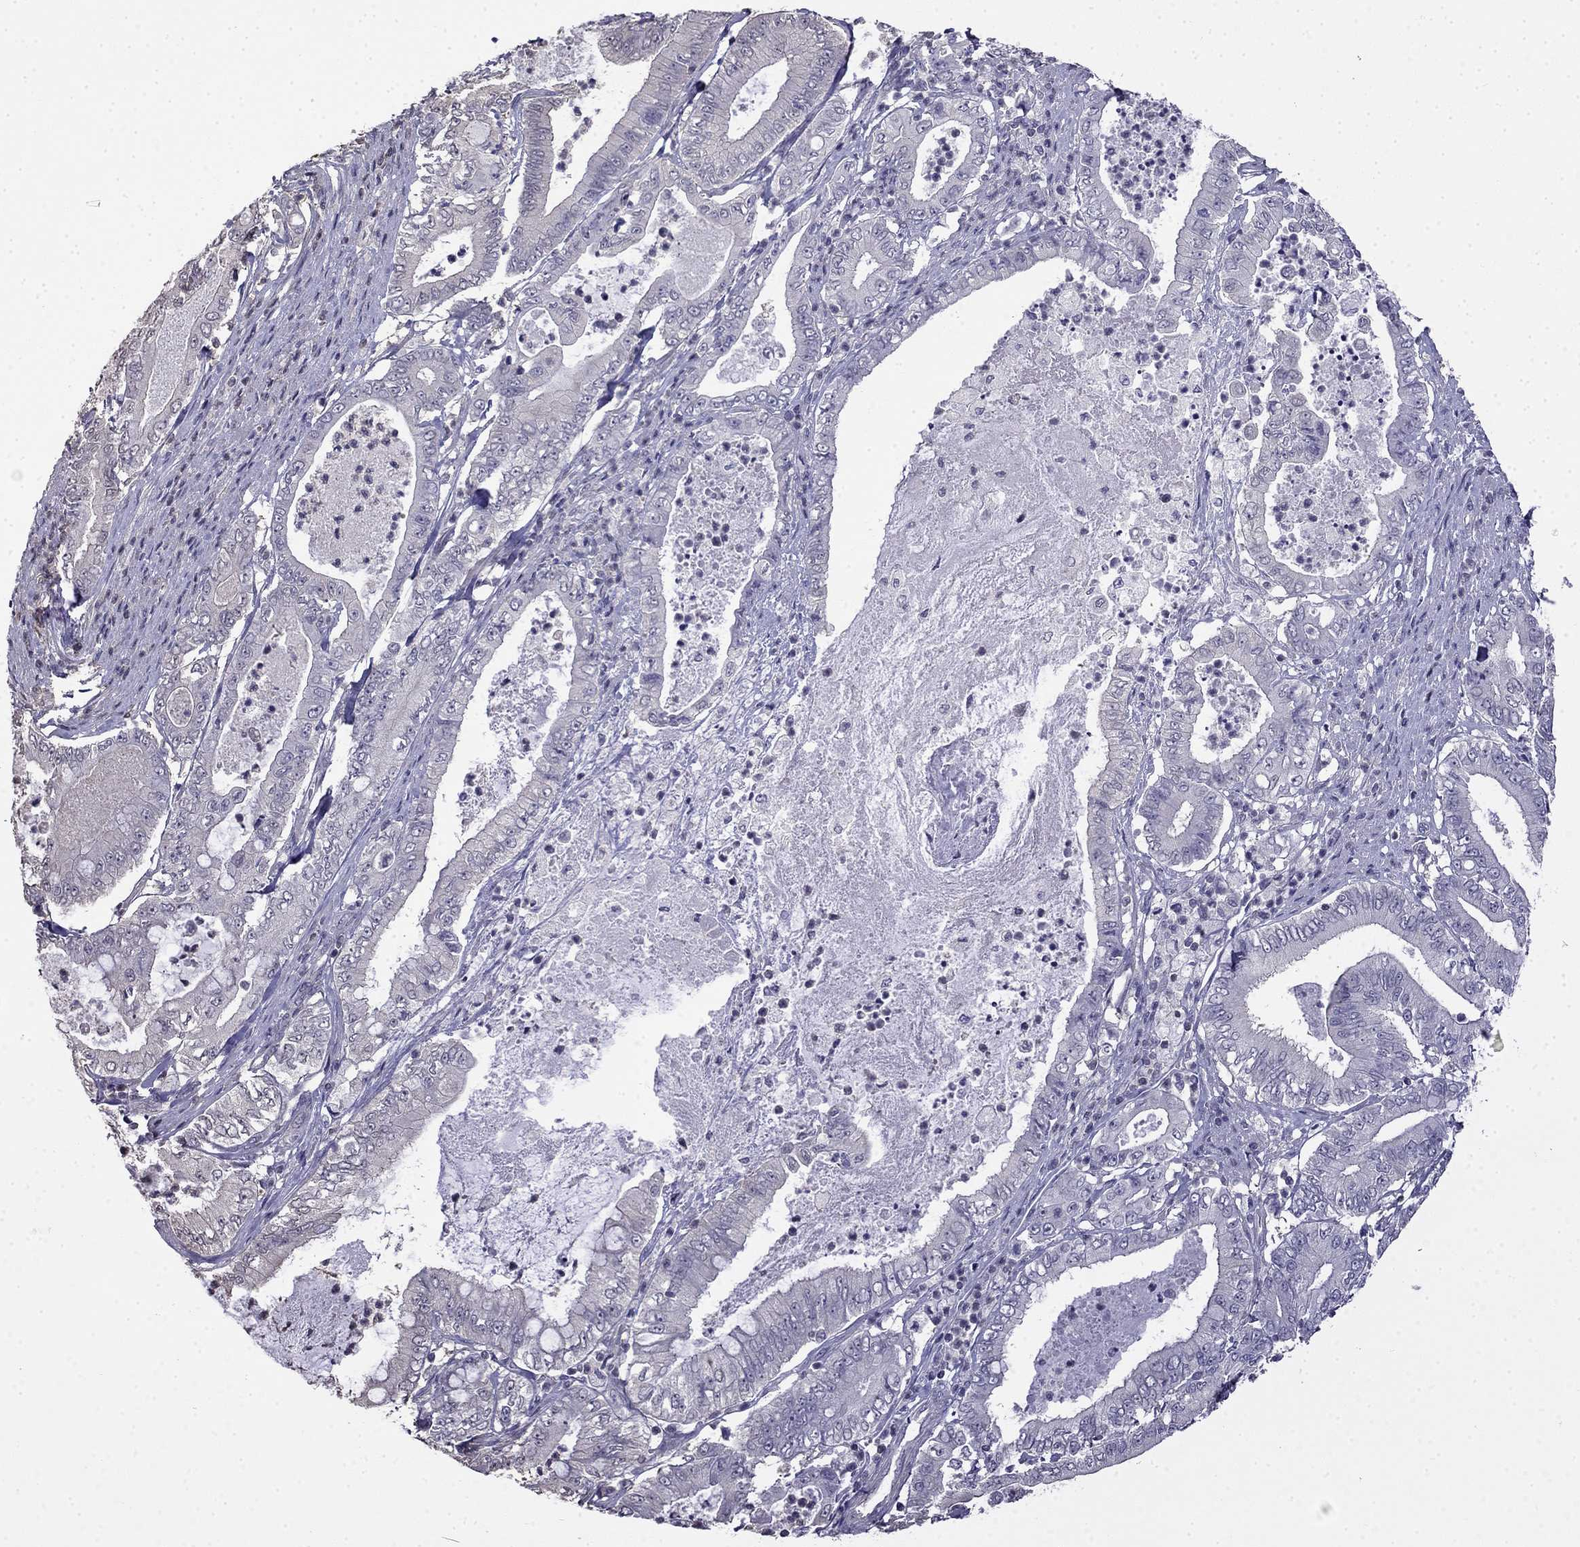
{"staining": {"intensity": "negative", "quantity": "none", "location": "none"}, "tissue": "pancreatic cancer", "cell_type": "Tumor cells", "image_type": "cancer", "snomed": [{"axis": "morphology", "description": "Adenocarcinoma, NOS"}, {"axis": "topography", "description": "Pancreas"}], "caption": "Immunohistochemical staining of pancreatic adenocarcinoma exhibits no significant positivity in tumor cells.", "gene": "GUCA1B", "patient": {"sex": "male", "age": 71}}